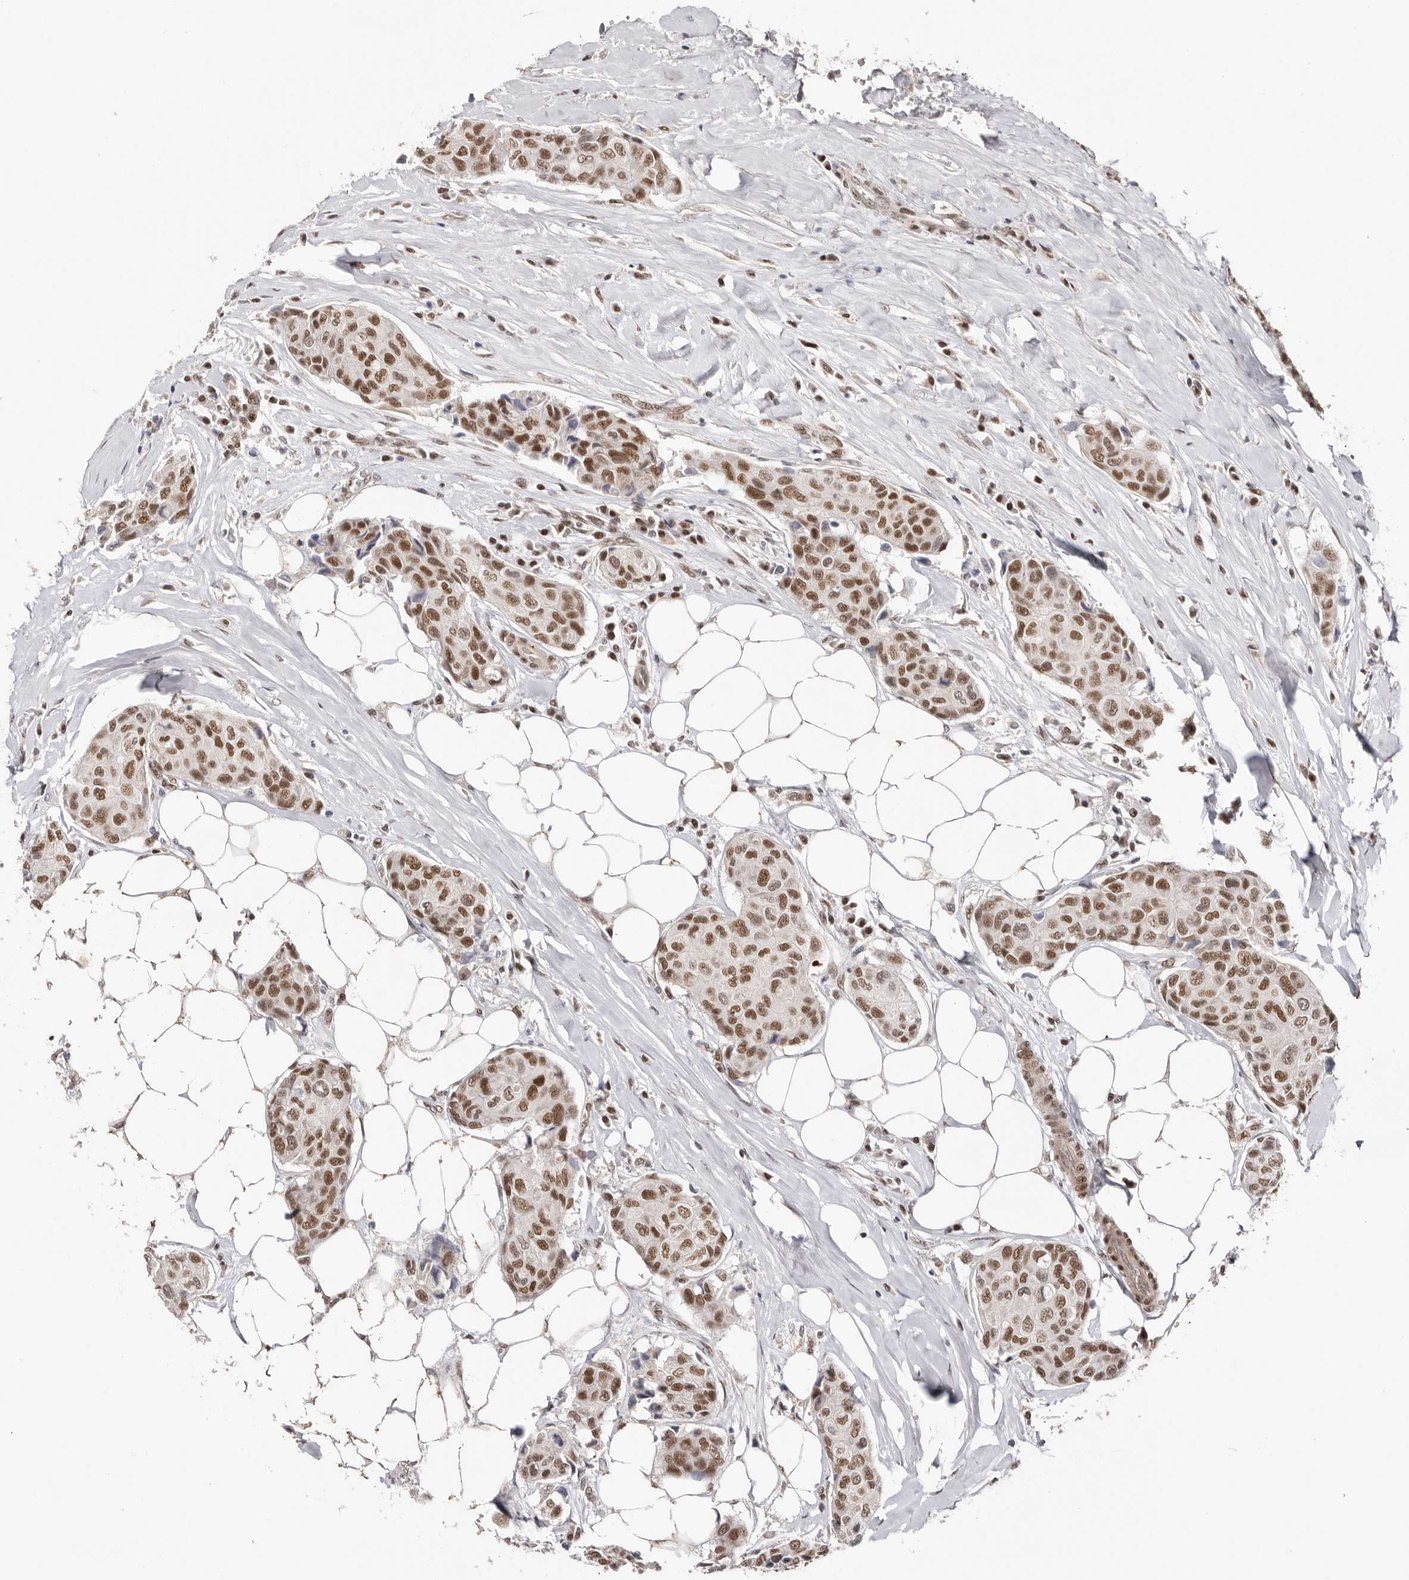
{"staining": {"intensity": "moderate", "quantity": ">75%", "location": "nuclear"}, "tissue": "breast cancer", "cell_type": "Tumor cells", "image_type": "cancer", "snomed": [{"axis": "morphology", "description": "Duct carcinoma"}, {"axis": "topography", "description": "Breast"}], "caption": "Immunohistochemistry (IHC) image of neoplastic tissue: breast infiltrating ductal carcinoma stained using immunohistochemistry exhibits medium levels of moderate protein expression localized specifically in the nuclear of tumor cells, appearing as a nuclear brown color.", "gene": "SMAD7", "patient": {"sex": "female", "age": 80}}